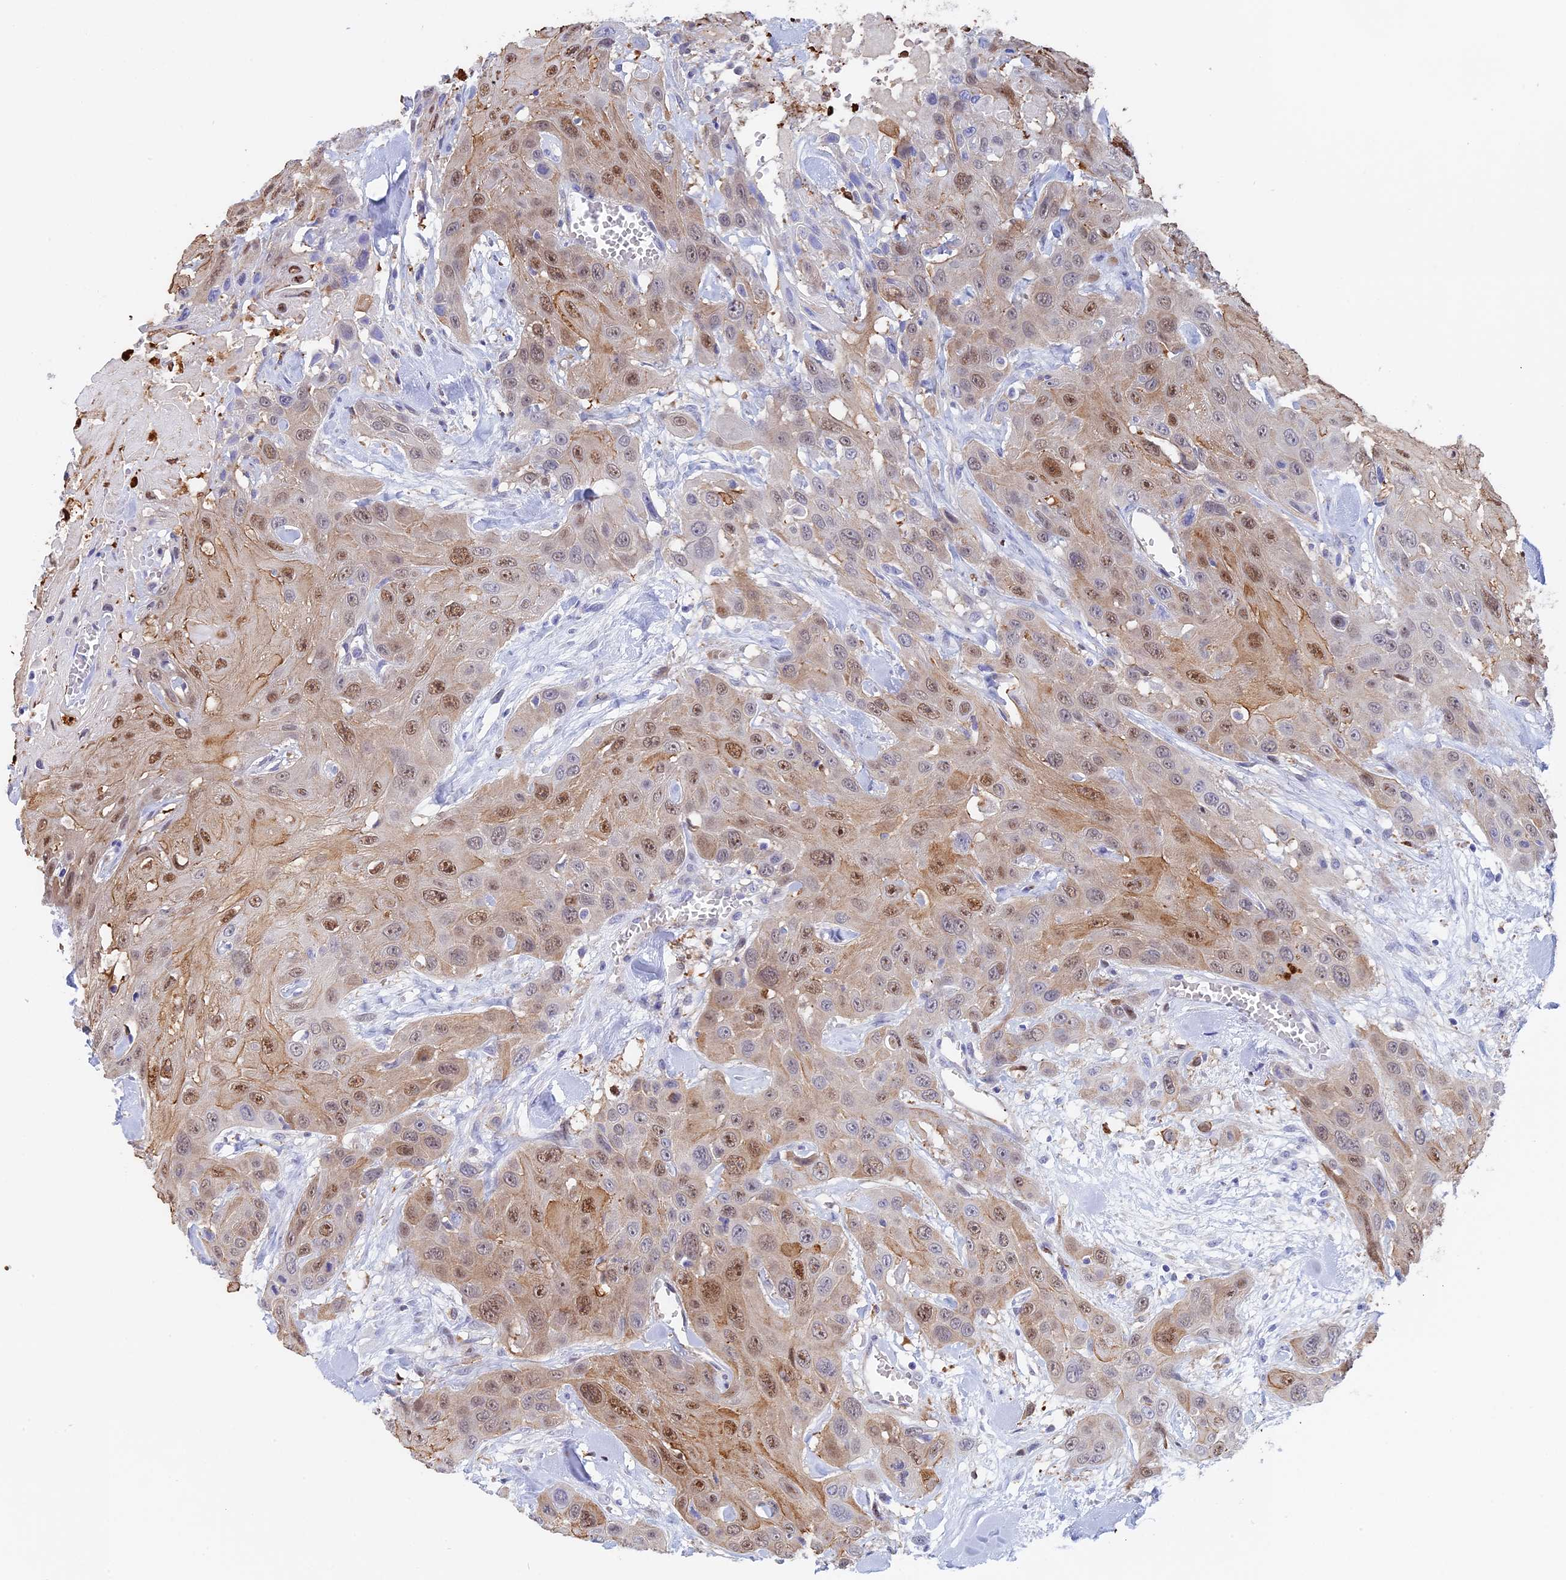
{"staining": {"intensity": "moderate", "quantity": "25%-75%", "location": "nuclear"}, "tissue": "head and neck cancer", "cell_type": "Tumor cells", "image_type": "cancer", "snomed": [{"axis": "morphology", "description": "Squamous cell carcinoma, NOS"}, {"axis": "topography", "description": "Head-Neck"}], "caption": "IHC histopathology image of neoplastic tissue: human head and neck cancer (squamous cell carcinoma) stained using immunohistochemistry demonstrates medium levels of moderate protein expression localized specifically in the nuclear of tumor cells, appearing as a nuclear brown color.", "gene": "SLC26A1", "patient": {"sex": "male", "age": 81}}